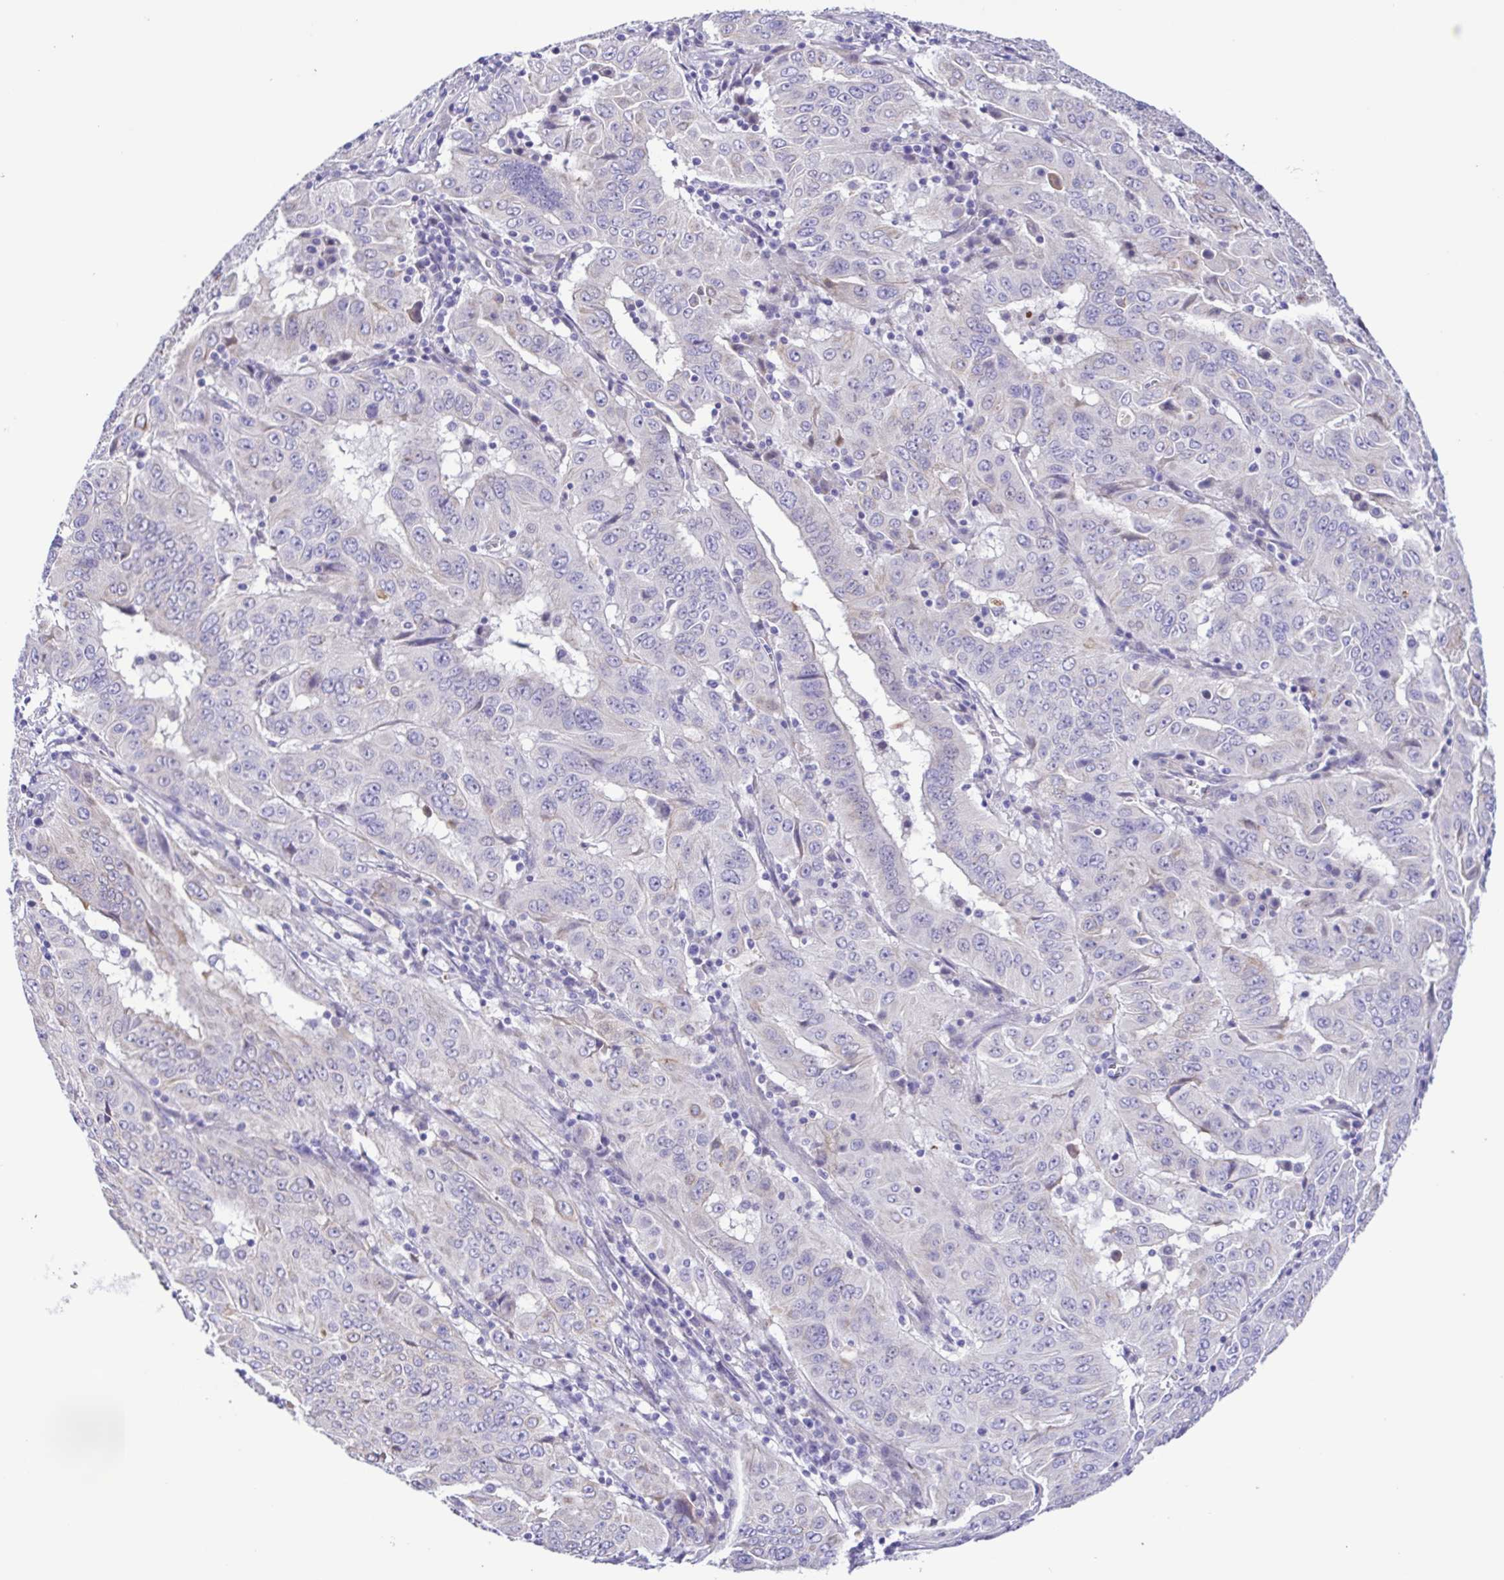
{"staining": {"intensity": "negative", "quantity": "none", "location": "none"}, "tissue": "pancreatic cancer", "cell_type": "Tumor cells", "image_type": "cancer", "snomed": [{"axis": "morphology", "description": "Adenocarcinoma, NOS"}, {"axis": "topography", "description": "Pancreas"}], "caption": "Histopathology image shows no significant protein positivity in tumor cells of pancreatic adenocarcinoma.", "gene": "GABBR2", "patient": {"sex": "male", "age": 63}}